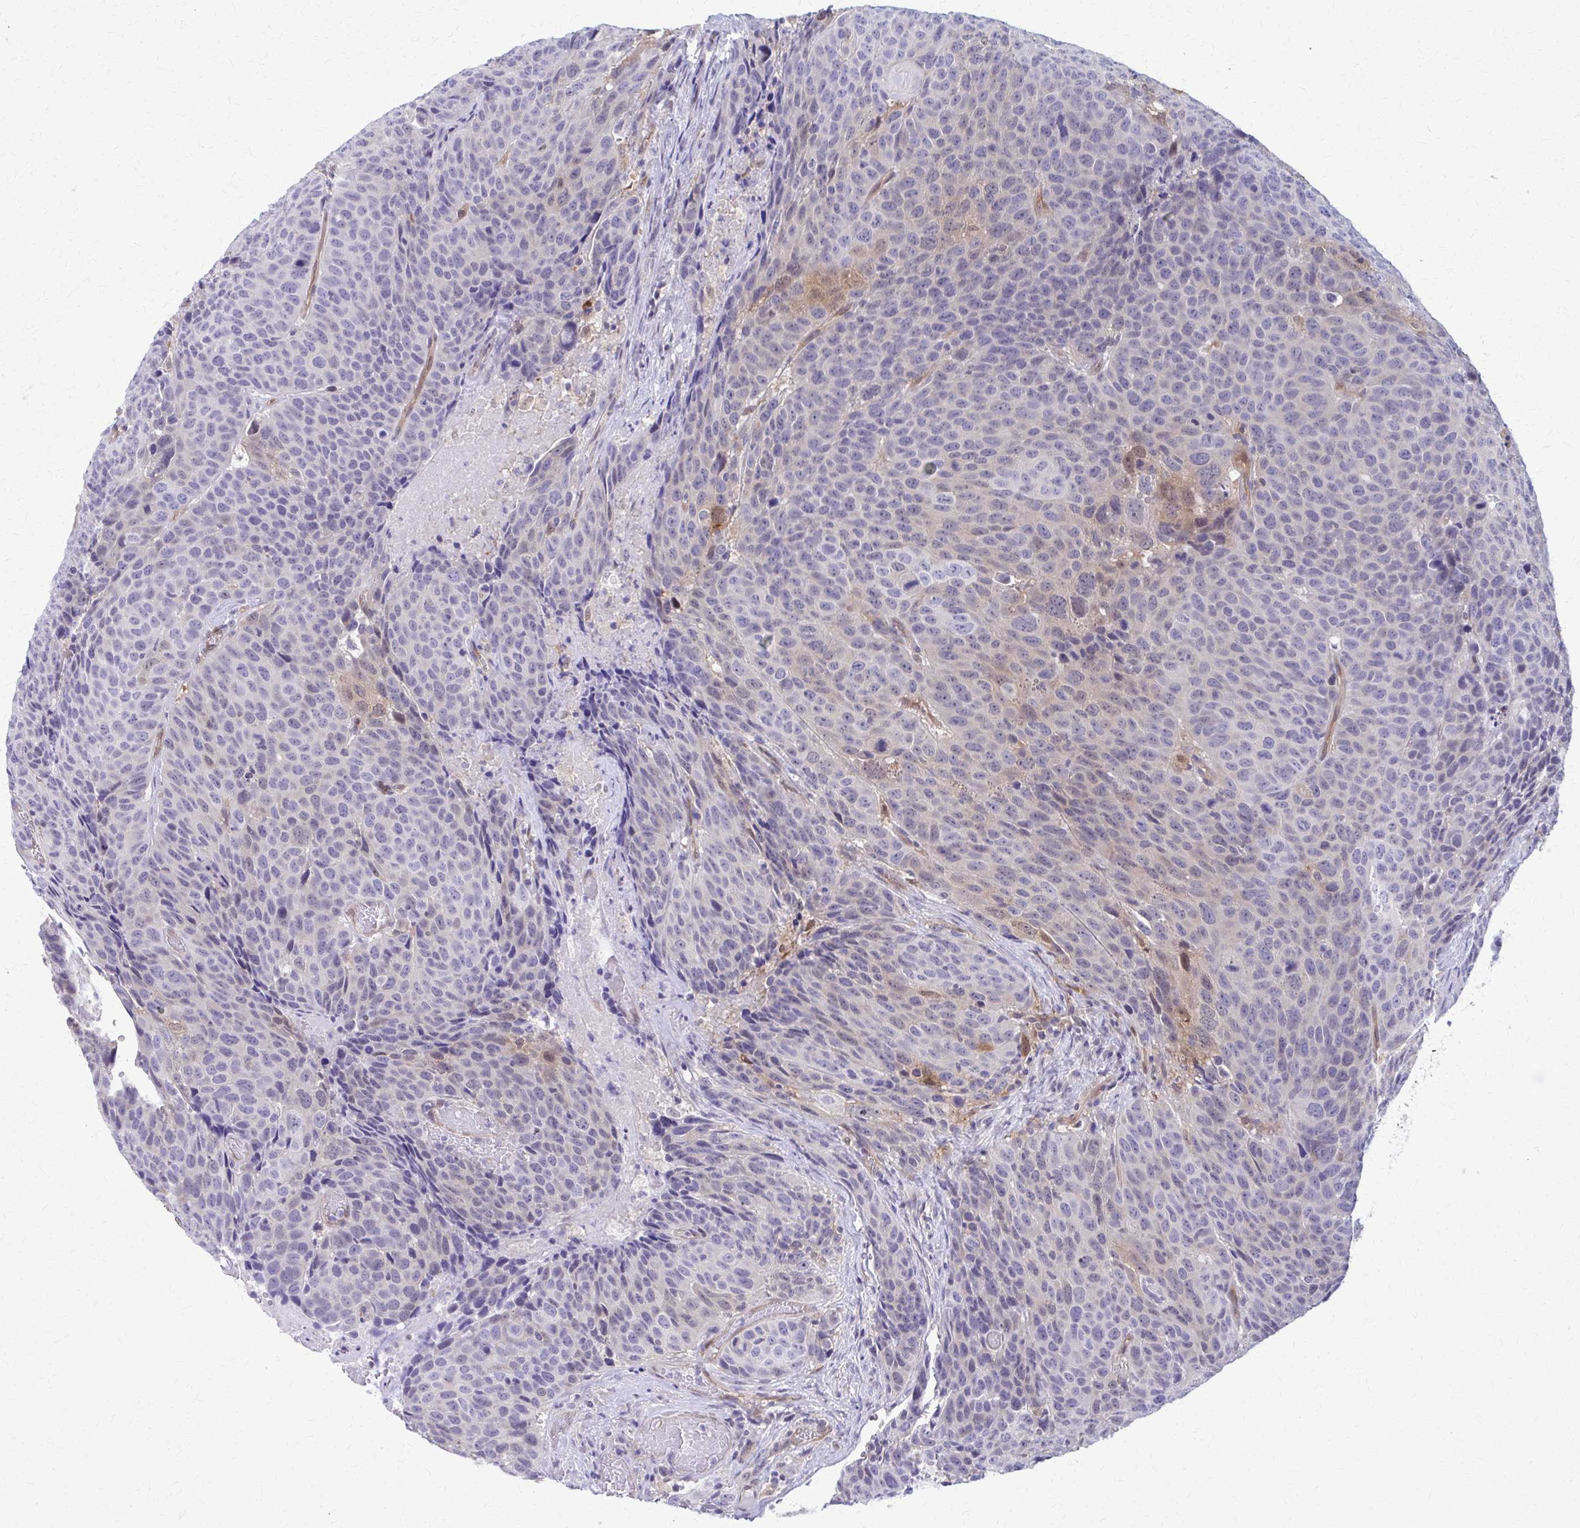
{"staining": {"intensity": "weak", "quantity": "<25%", "location": "cytoplasmic/membranous,nuclear"}, "tissue": "head and neck cancer", "cell_type": "Tumor cells", "image_type": "cancer", "snomed": [{"axis": "morphology", "description": "Squamous cell carcinoma, NOS"}, {"axis": "topography", "description": "Head-Neck"}], "caption": "This is an immunohistochemistry photomicrograph of human head and neck cancer (squamous cell carcinoma). There is no expression in tumor cells.", "gene": "CLIC2", "patient": {"sex": "male", "age": 66}}